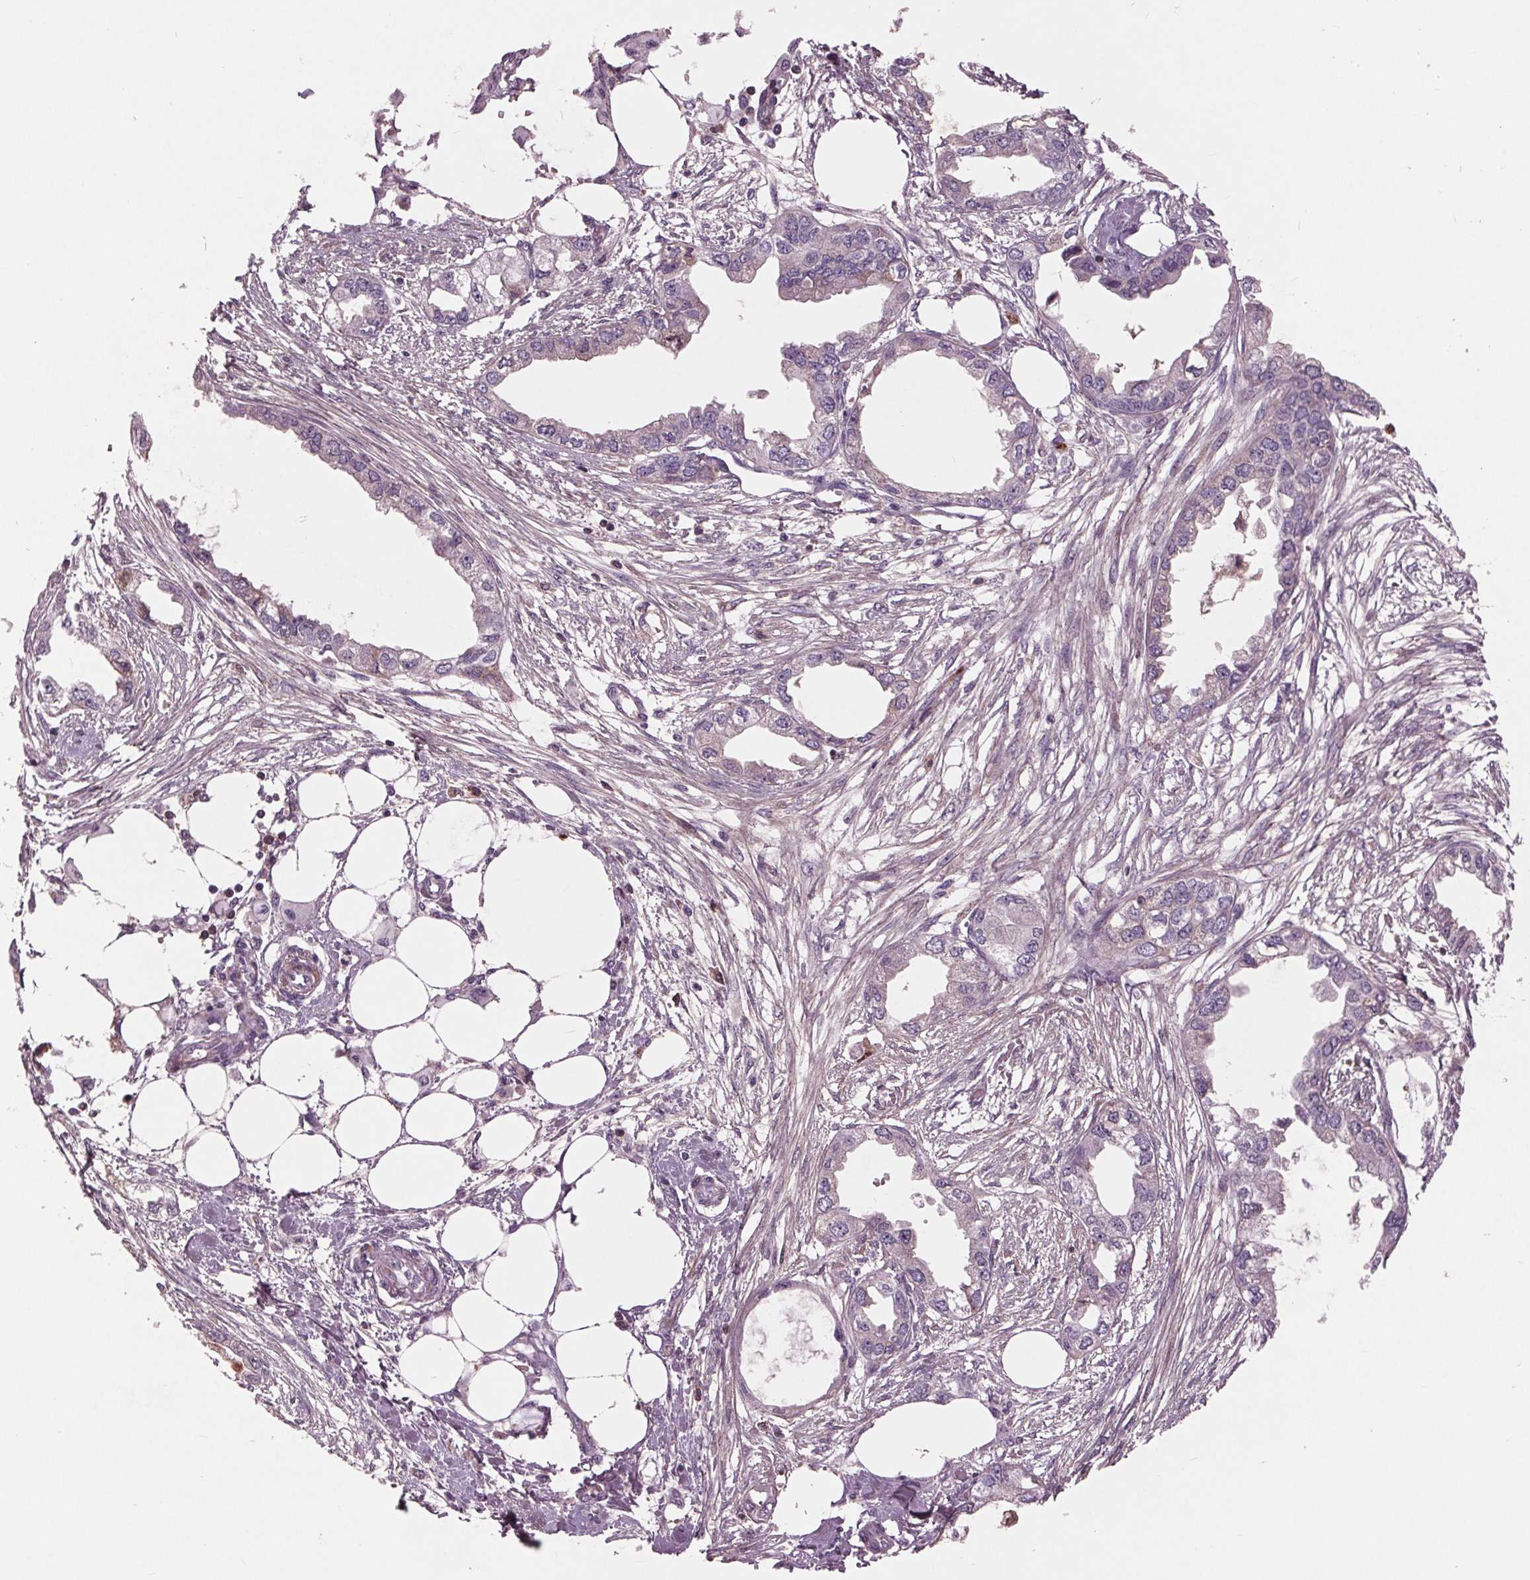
{"staining": {"intensity": "negative", "quantity": "none", "location": "none"}, "tissue": "endometrial cancer", "cell_type": "Tumor cells", "image_type": "cancer", "snomed": [{"axis": "morphology", "description": "Adenocarcinoma, NOS"}, {"axis": "morphology", "description": "Adenocarcinoma, metastatic, NOS"}, {"axis": "topography", "description": "Adipose tissue"}, {"axis": "topography", "description": "Endometrium"}], "caption": "IHC histopathology image of neoplastic tissue: human endometrial cancer stained with DAB (3,3'-diaminobenzidine) shows no significant protein expression in tumor cells.", "gene": "C6", "patient": {"sex": "female", "age": 67}}